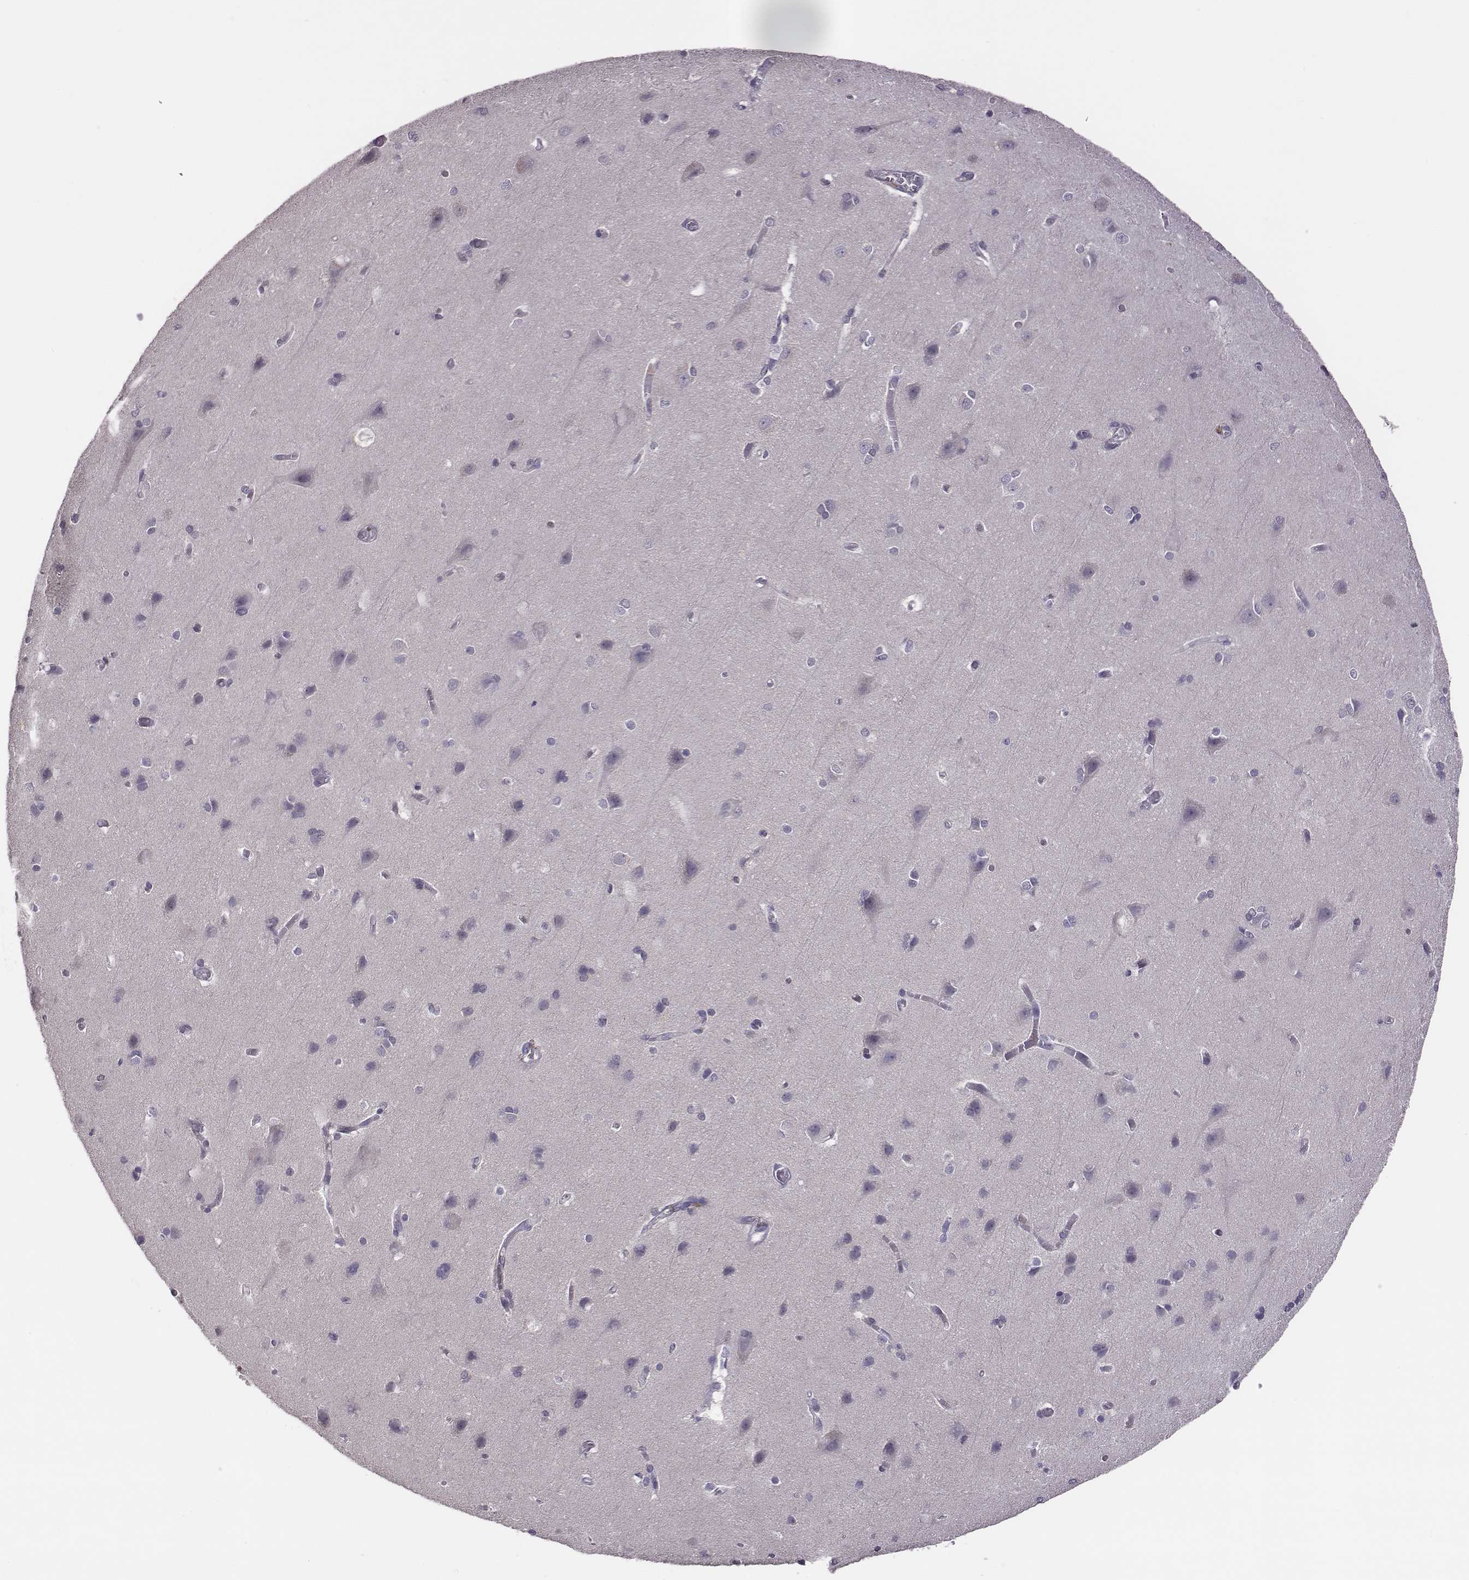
{"staining": {"intensity": "negative", "quantity": "none", "location": "none"}, "tissue": "cerebral cortex", "cell_type": "Endothelial cells", "image_type": "normal", "snomed": [{"axis": "morphology", "description": "Normal tissue, NOS"}, {"axis": "topography", "description": "Cerebral cortex"}], "caption": "Endothelial cells show no significant expression in normal cerebral cortex. Brightfield microscopy of IHC stained with DAB (3,3'-diaminobenzidine) (brown) and hematoxylin (blue), captured at high magnification.", "gene": "KMO", "patient": {"sex": "male", "age": 37}}